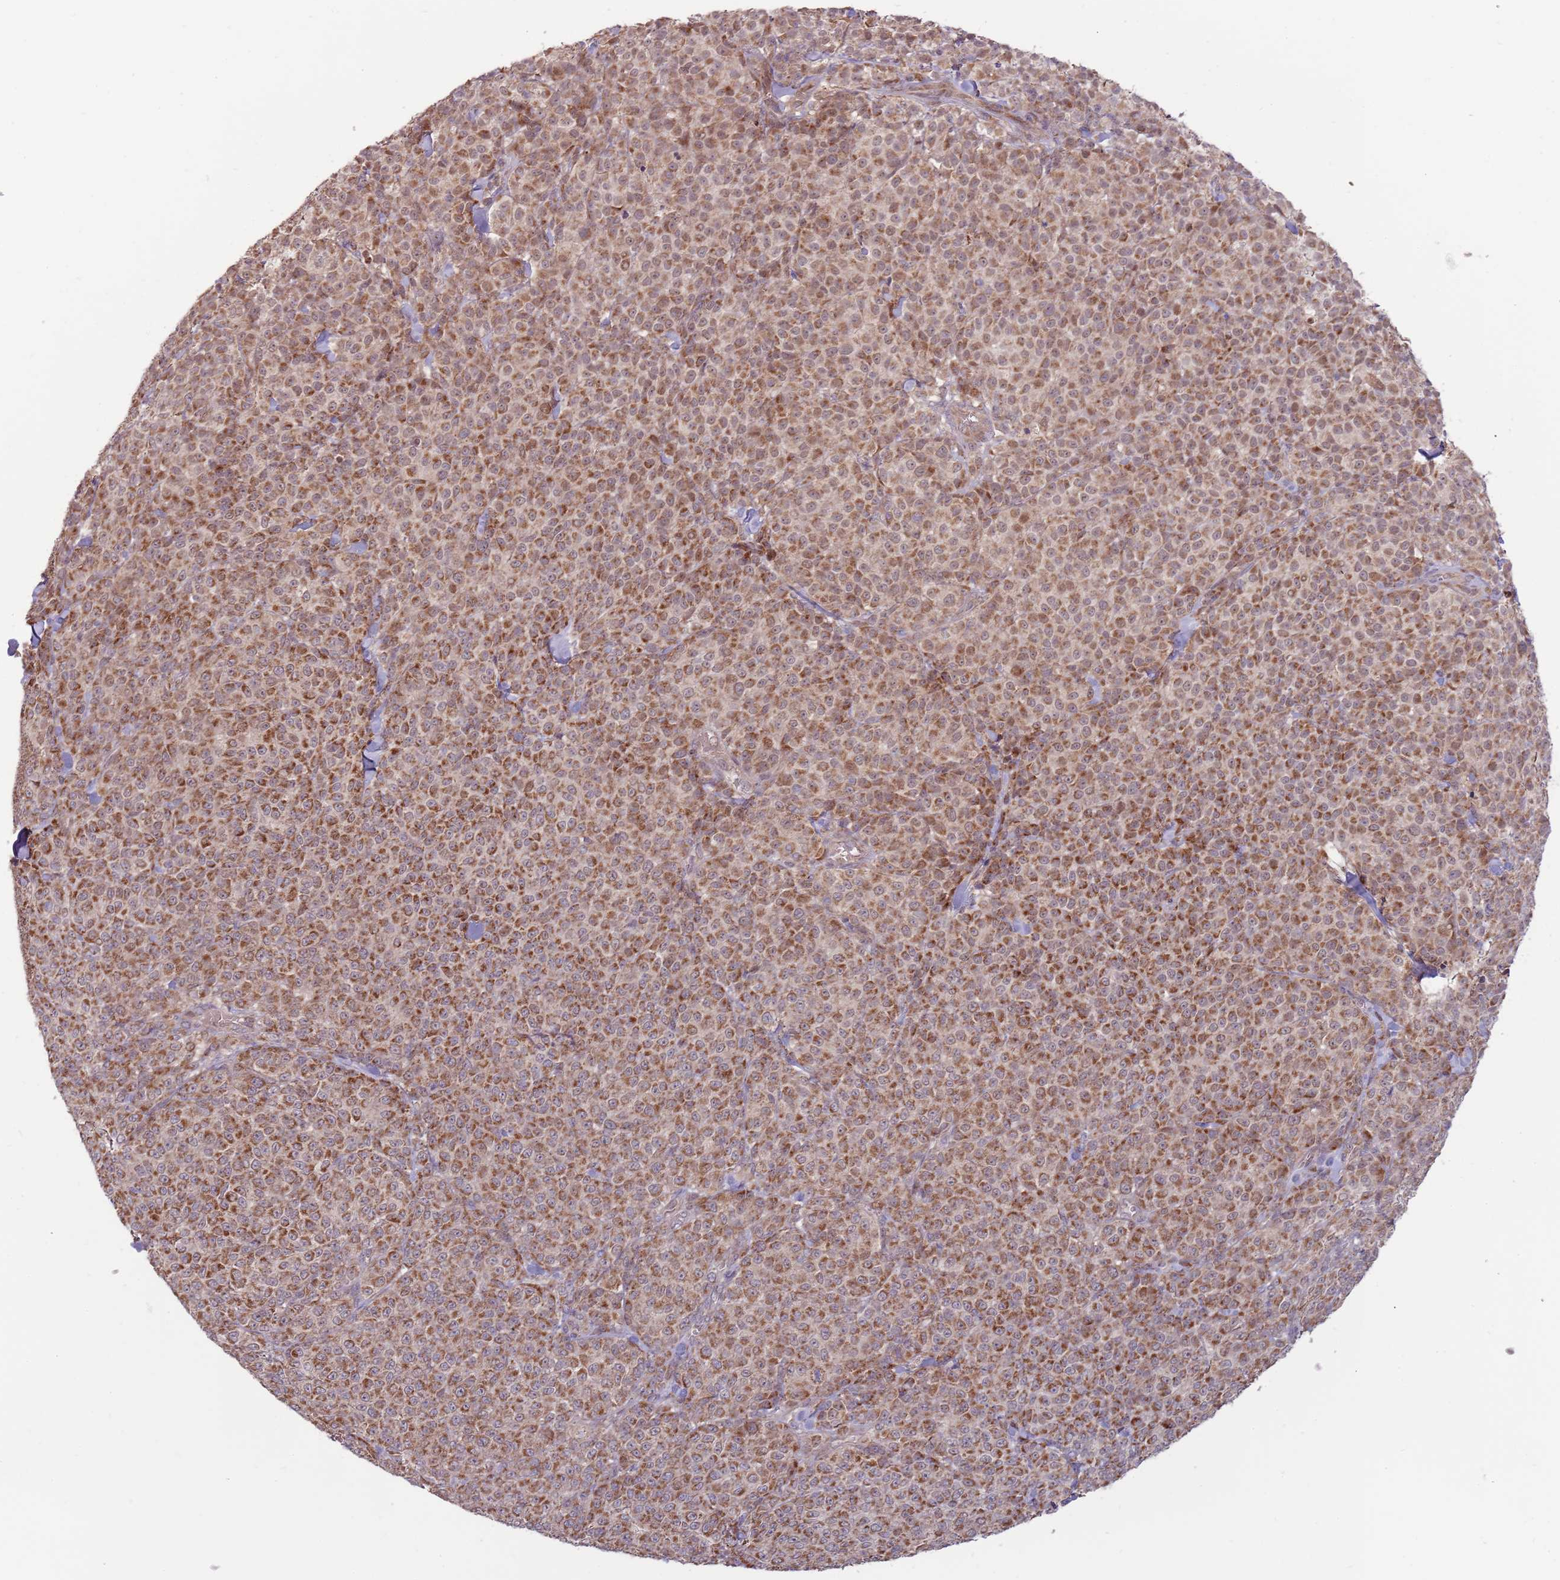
{"staining": {"intensity": "moderate", "quantity": ">75%", "location": "cytoplasmic/membranous"}, "tissue": "melanoma", "cell_type": "Tumor cells", "image_type": "cancer", "snomed": [{"axis": "morphology", "description": "Normal tissue, NOS"}, {"axis": "morphology", "description": "Malignant melanoma, NOS"}, {"axis": "topography", "description": "Skin"}], "caption": "Immunohistochemistry image of human malignant melanoma stained for a protein (brown), which displays medium levels of moderate cytoplasmic/membranous expression in about >75% of tumor cells.", "gene": "RNF181", "patient": {"sex": "female", "age": 34}}